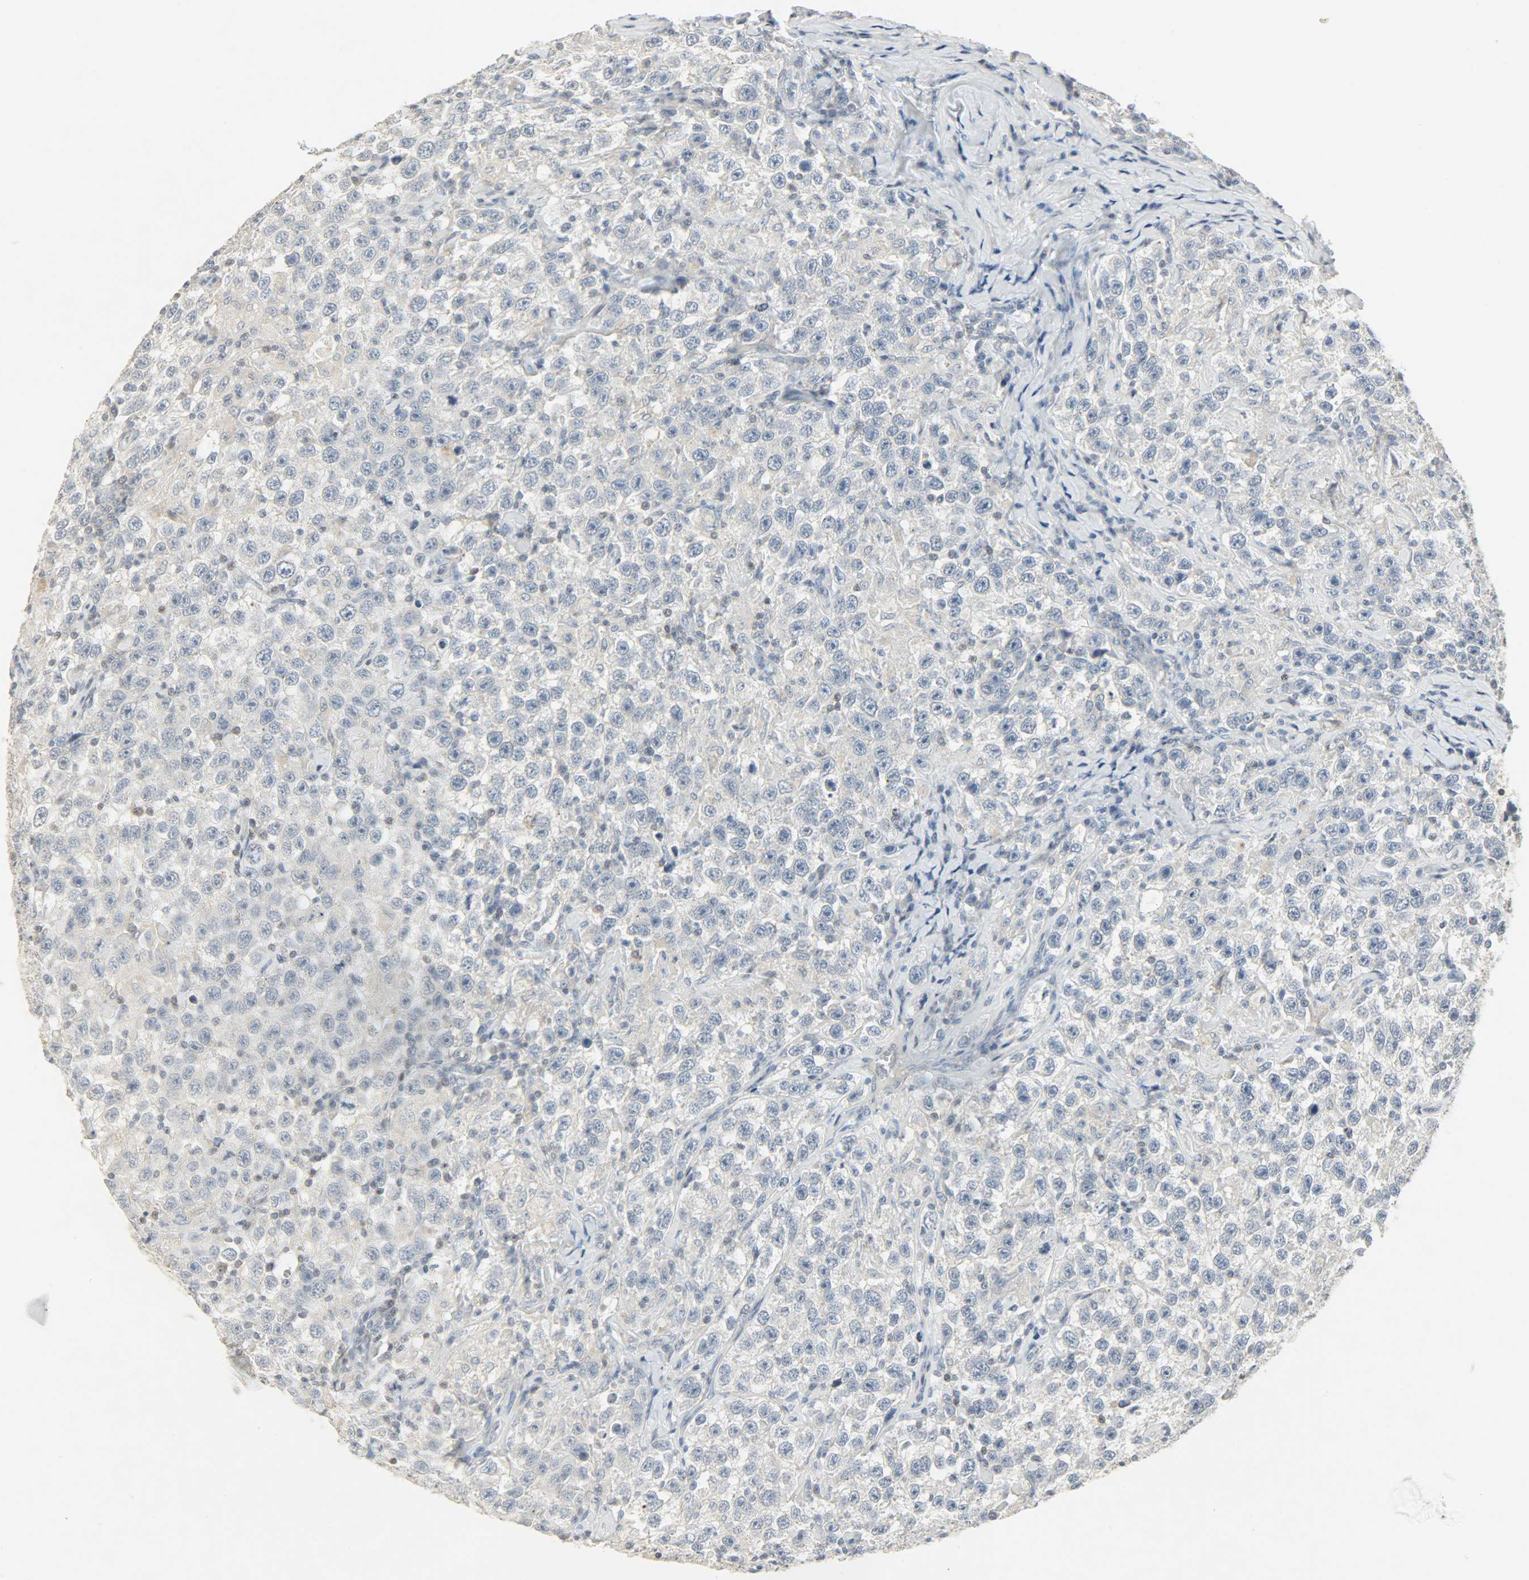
{"staining": {"intensity": "negative", "quantity": "none", "location": "none"}, "tissue": "testis cancer", "cell_type": "Tumor cells", "image_type": "cancer", "snomed": [{"axis": "morphology", "description": "Seminoma, NOS"}, {"axis": "topography", "description": "Testis"}], "caption": "Immunohistochemical staining of testis seminoma displays no significant positivity in tumor cells. (Stains: DAB (3,3'-diaminobenzidine) immunohistochemistry (IHC) with hematoxylin counter stain, Microscopy: brightfield microscopy at high magnification).", "gene": "CAMK4", "patient": {"sex": "male", "age": 41}}